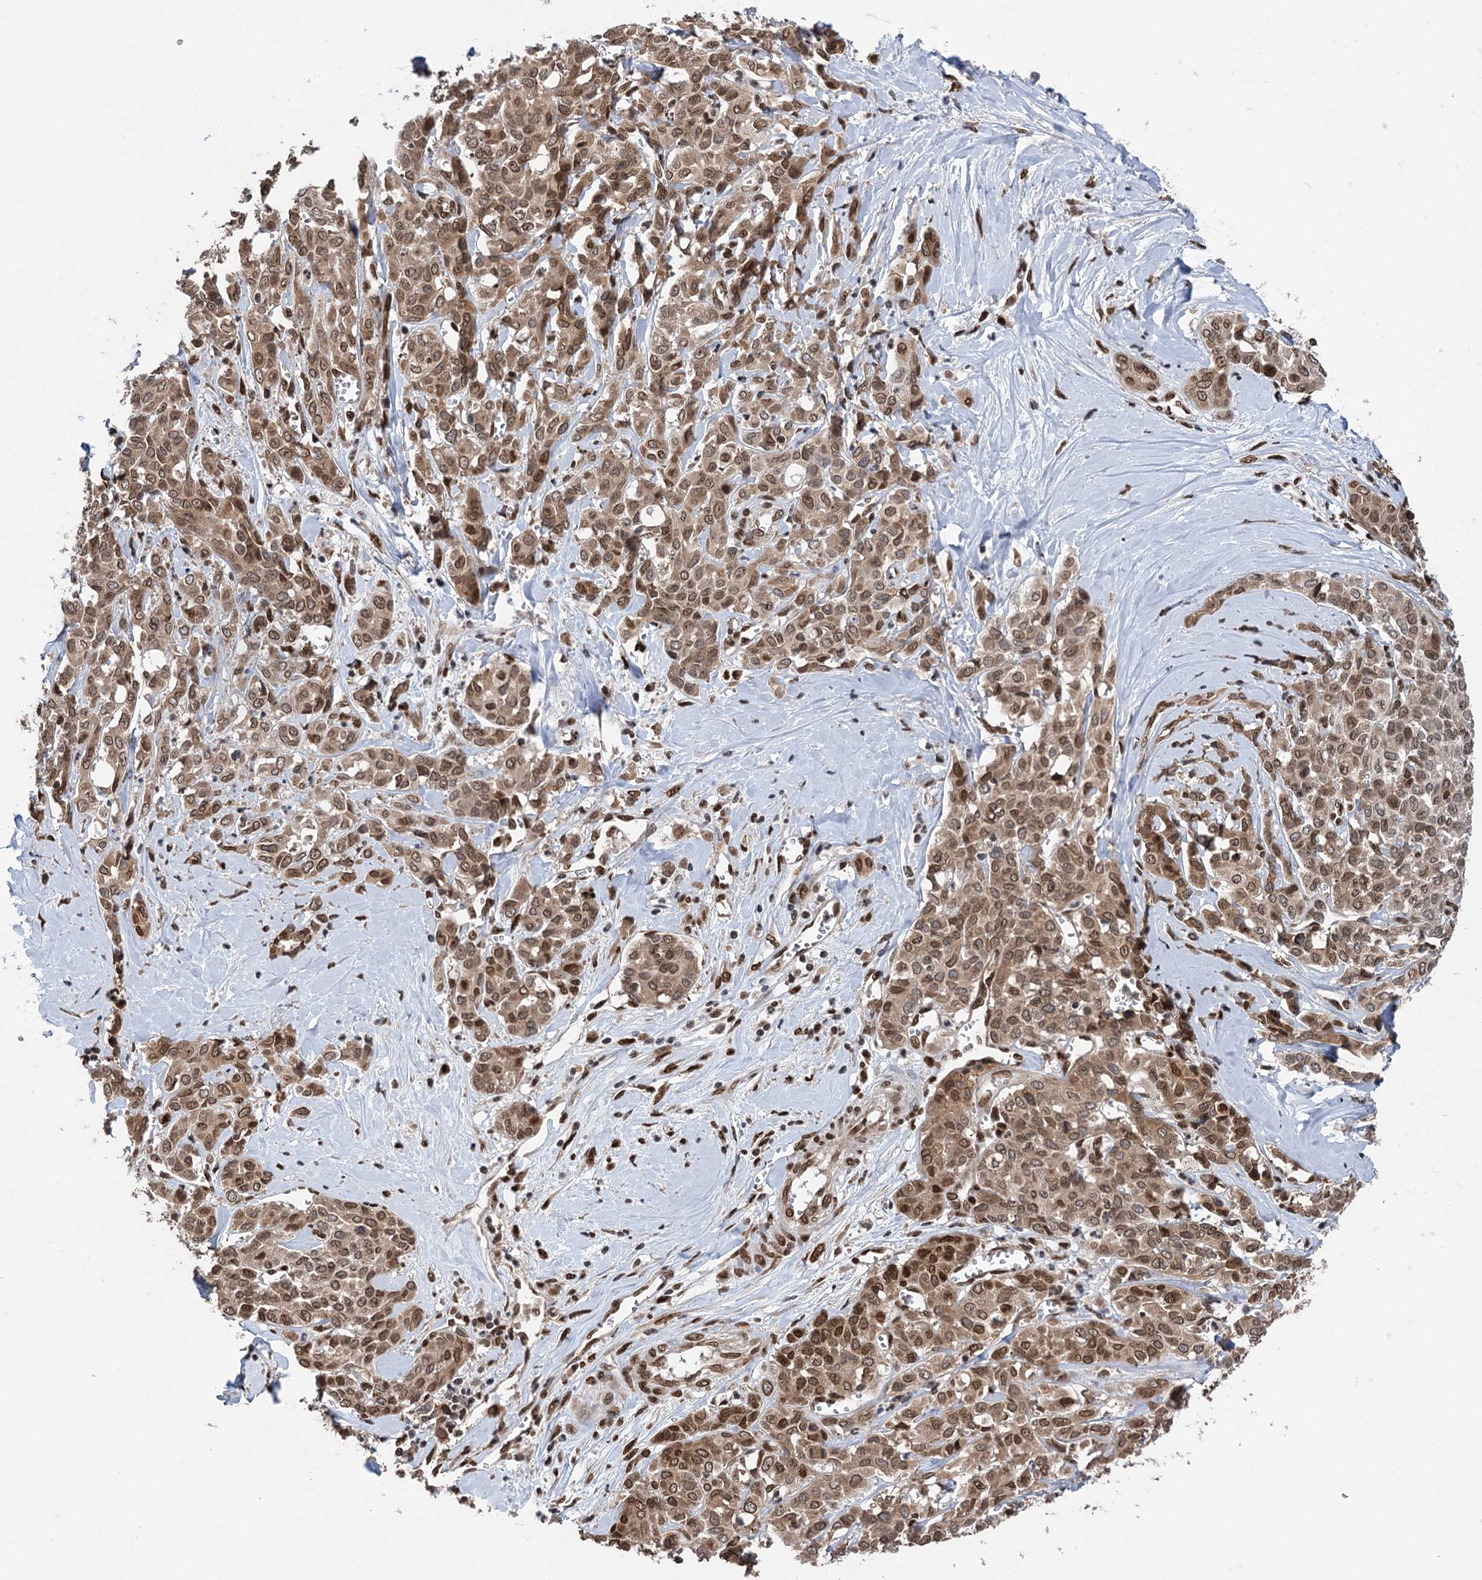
{"staining": {"intensity": "moderate", "quantity": ">75%", "location": "cytoplasmic/membranous,nuclear"}, "tissue": "liver cancer", "cell_type": "Tumor cells", "image_type": "cancer", "snomed": [{"axis": "morphology", "description": "Cholangiocarcinoma"}, {"axis": "topography", "description": "Liver"}], "caption": "This is a photomicrograph of IHC staining of liver cancer (cholangiocarcinoma), which shows moderate expression in the cytoplasmic/membranous and nuclear of tumor cells.", "gene": "MESD", "patient": {"sex": "female", "age": 77}}